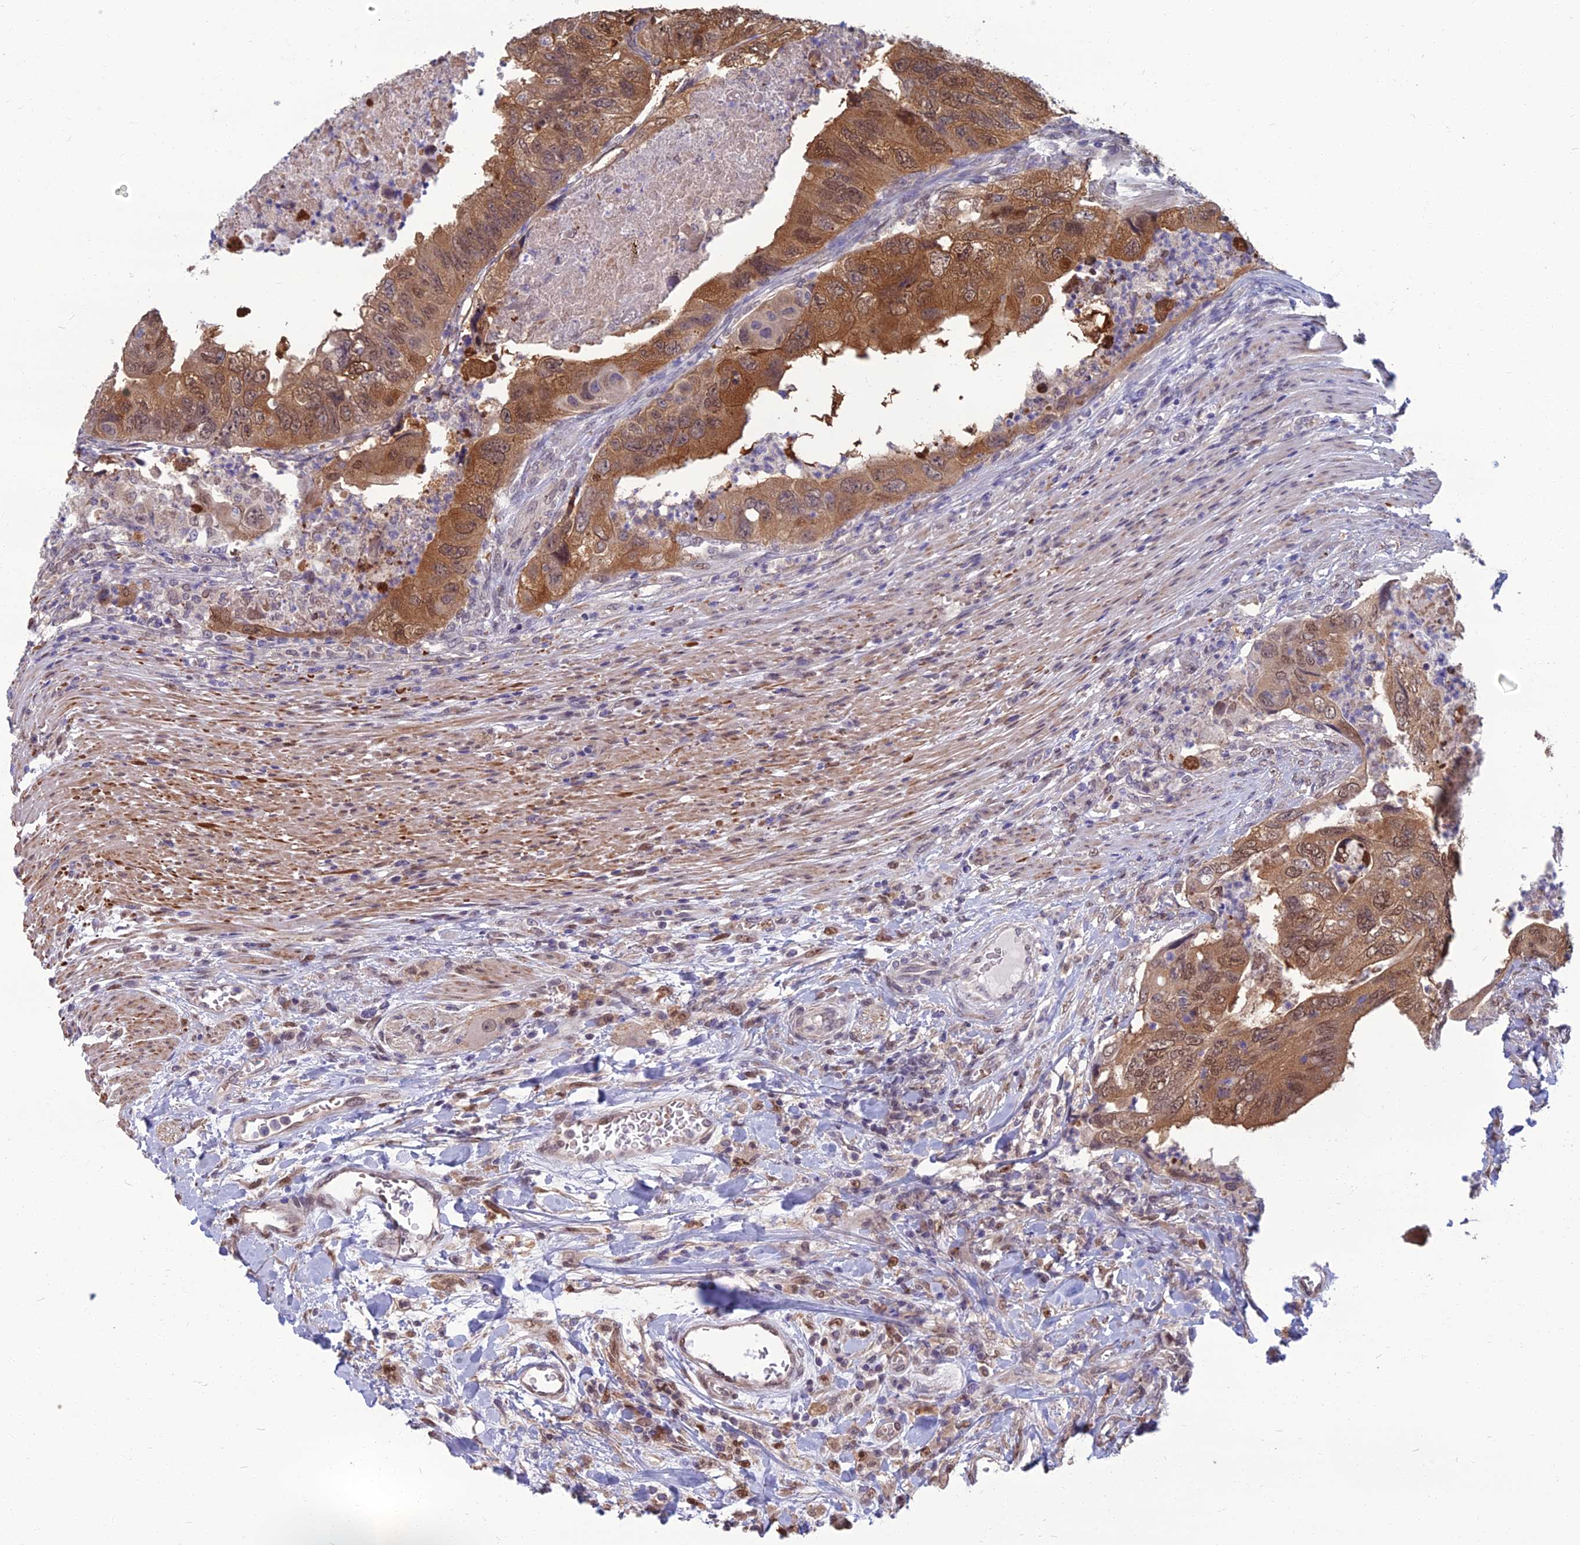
{"staining": {"intensity": "moderate", "quantity": ">75%", "location": "cytoplasmic/membranous,nuclear"}, "tissue": "colorectal cancer", "cell_type": "Tumor cells", "image_type": "cancer", "snomed": [{"axis": "morphology", "description": "Adenocarcinoma, NOS"}, {"axis": "topography", "description": "Rectum"}], "caption": "An image of human colorectal cancer (adenocarcinoma) stained for a protein displays moderate cytoplasmic/membranous and nuclear brown staining in tumor cells.", "gene": "NR4A3", "patient": {"sex": "male", "age": 63}}